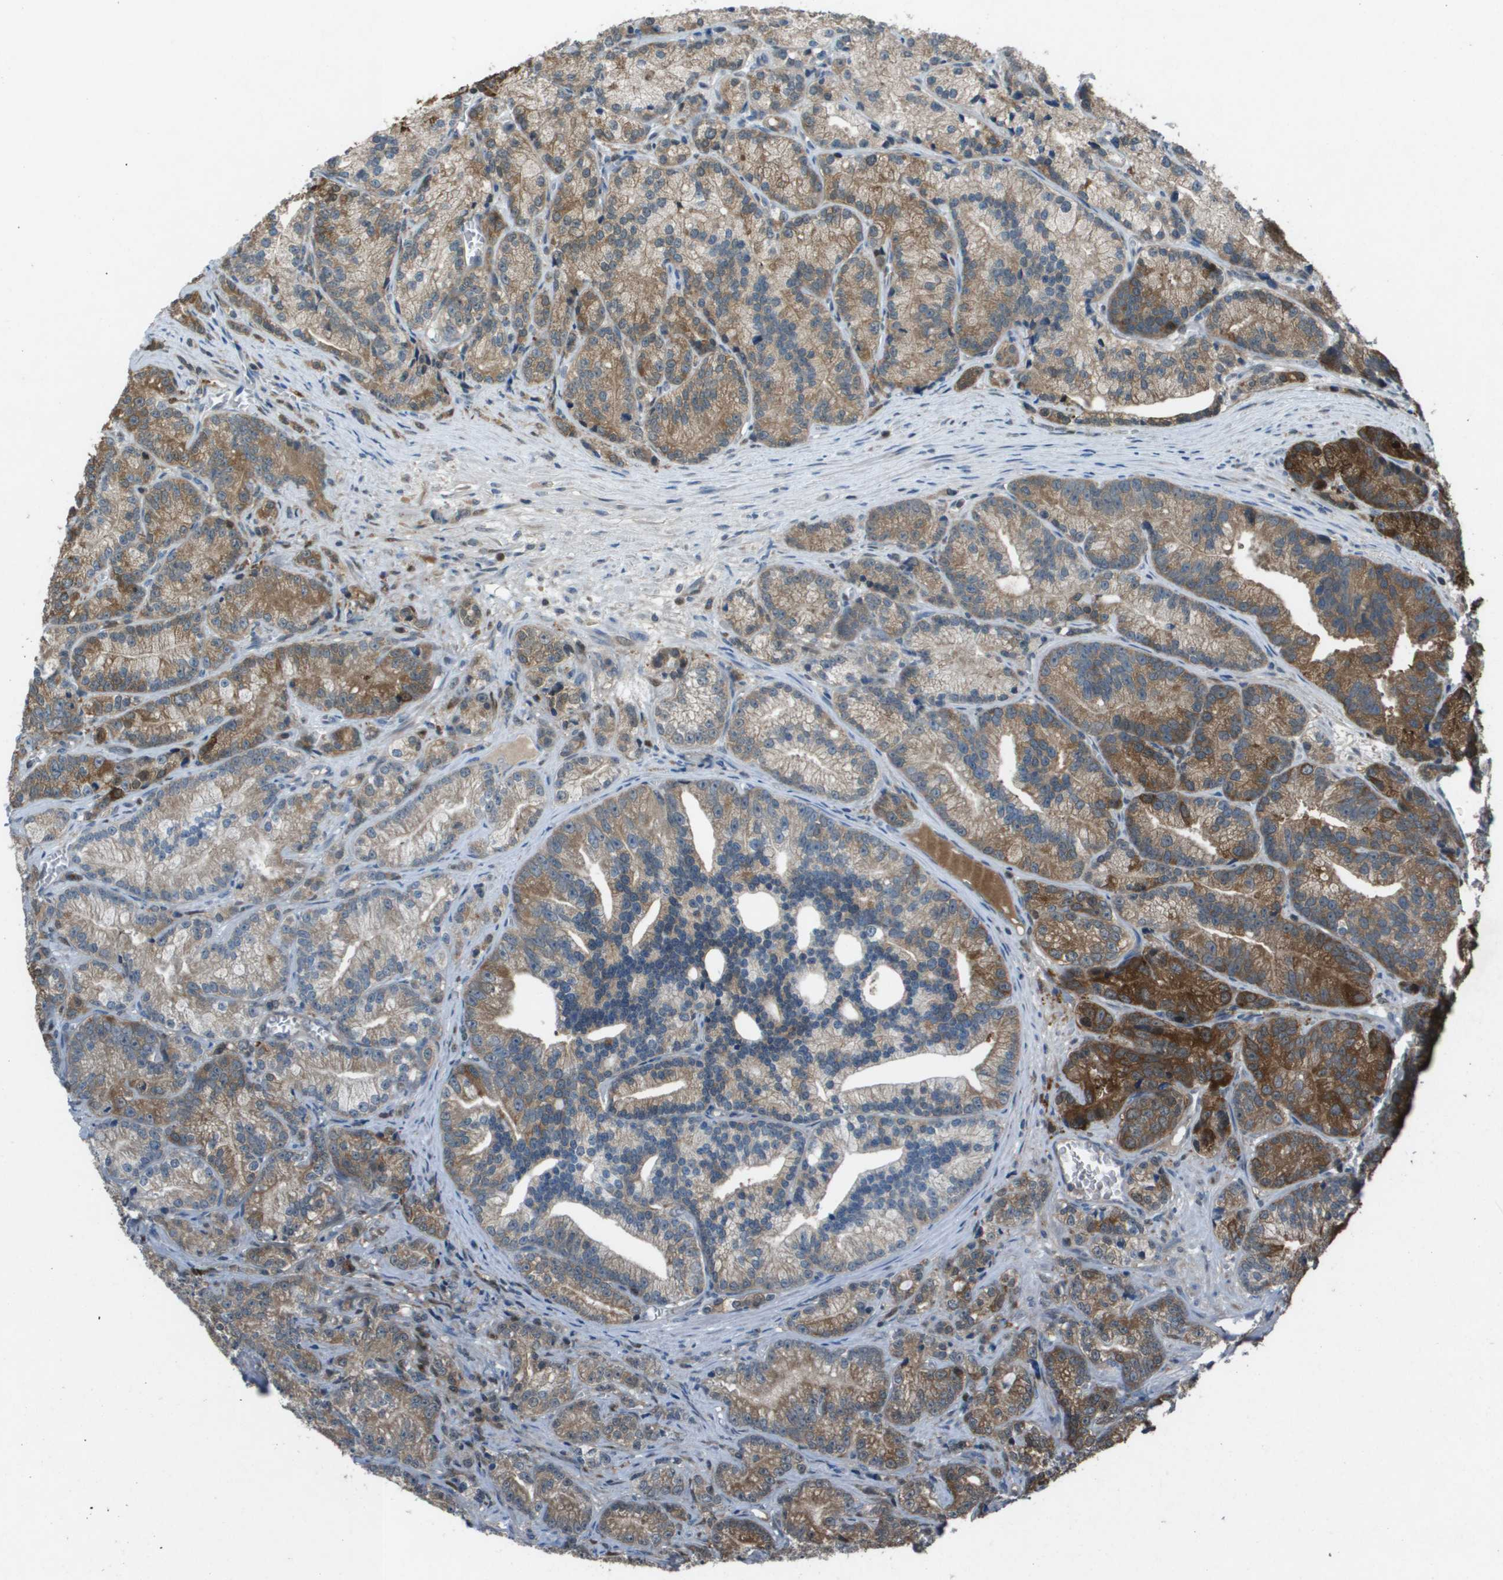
{"staining": {"intensity": "strong", "quantity": "25%-75%", "location": "cytoplasmic/membranous"}, "tissue": "prostate cancer", "cell_type": "Tumor cells", "image_type": "cancer", "snomed": [{"axis": "morphology", "description": "Adenocarcinoma, Low grade"}, {"axis": "topography", "description": "Prostate"}], "caption": "Immunohistochemistry (IHC) histopathology image of neoplastic tissue: adenocarcinoma (low-grade) (prostate) stained using immunohistochemistry (IHC) demonstrates high levels of strong protein expression localized specifically in the cytoplasmic/membranous of tumor cells, appearing as a cytoplasmic/membranous brown color.", "gene": "CAMK4", "patient": {"sex": "male", "age": 89}}